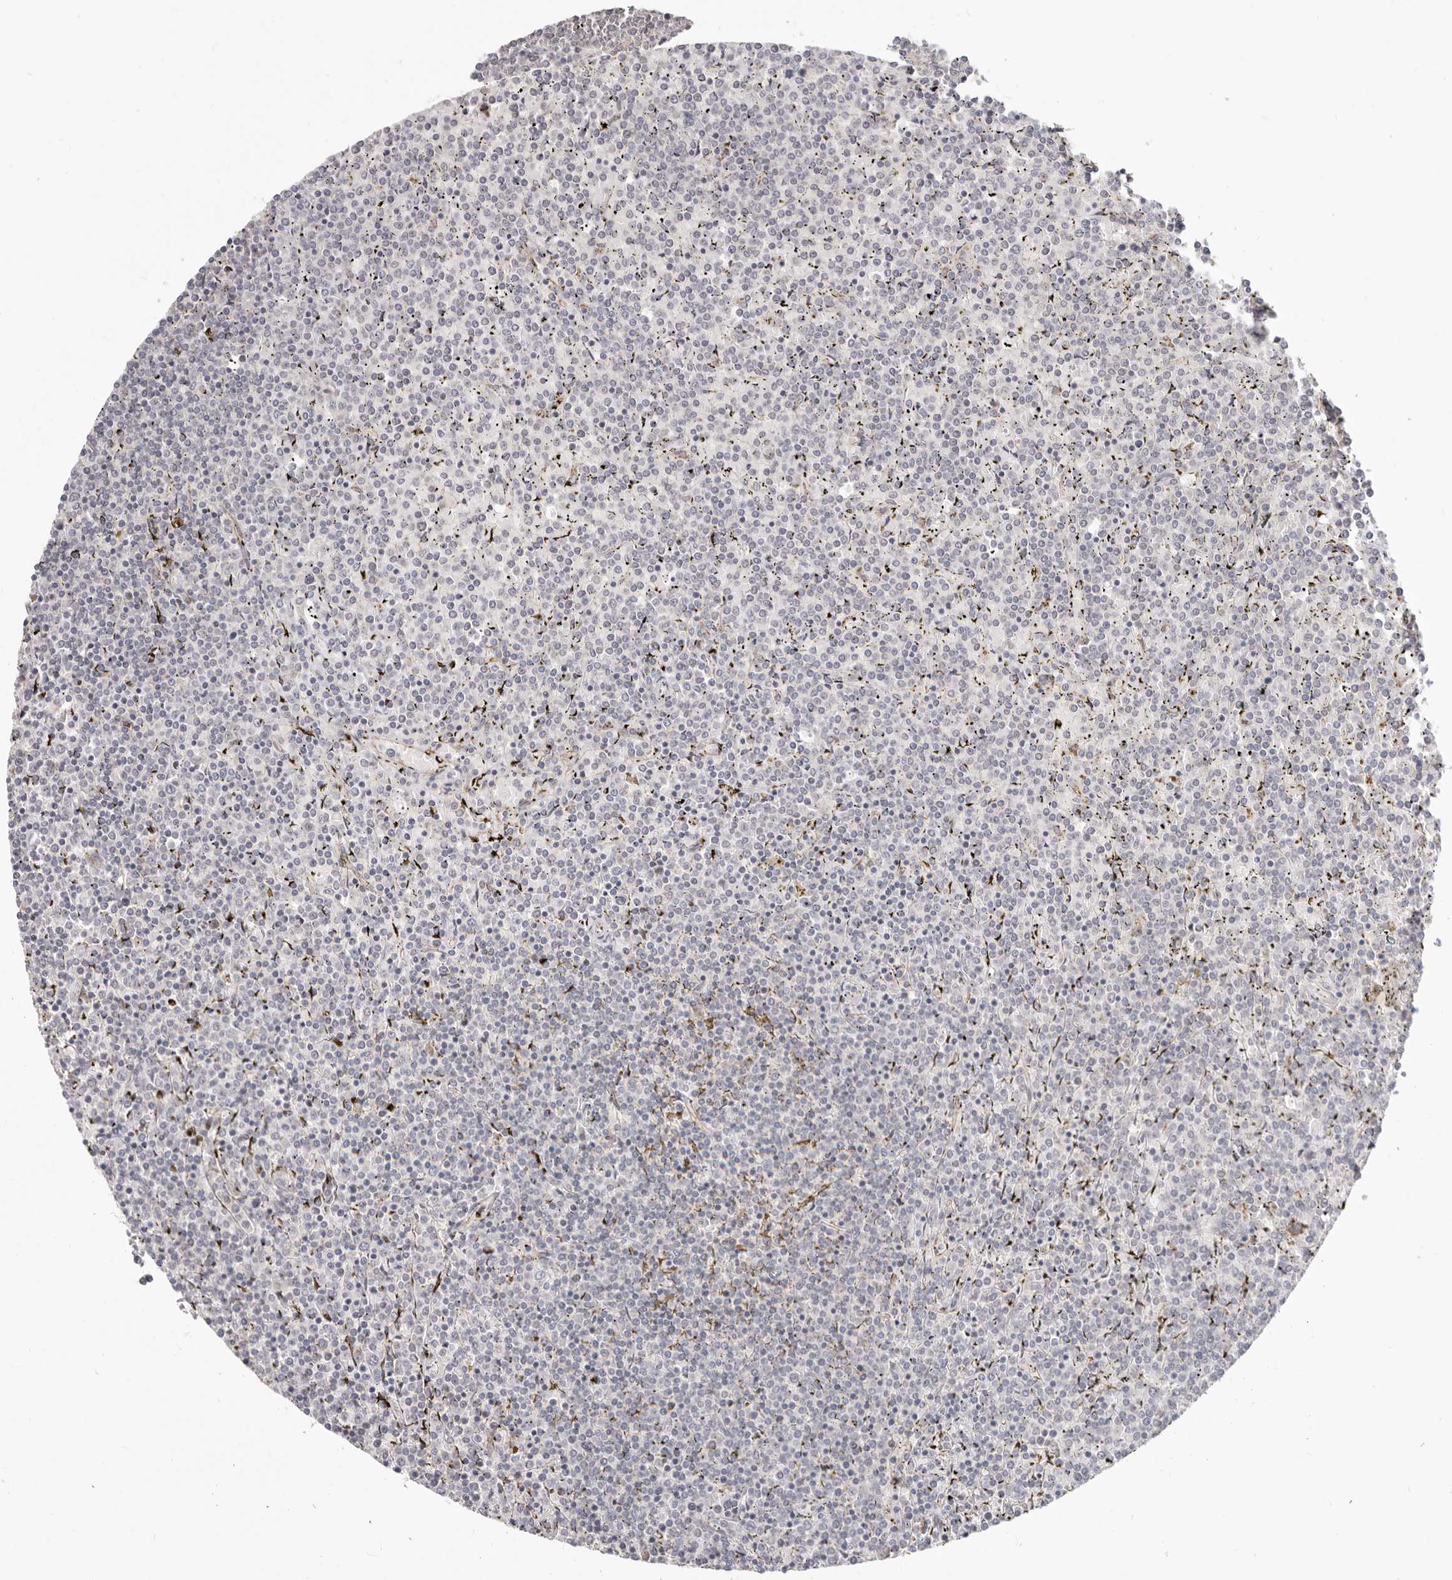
{"staining": {"intensity": "negative", "quantity": "none", "location": "none"}, "tissue": "lymphoma", "cell_type": "Tumor cells", "image_type": "cancer", "snomed": [{"axis": "morphology", "description": "Malignant lymphoma, non-Hodgkin's type, Low grade"}, {"axis": "topography", "description": "Spleen"}], "caption": "Immunohistochemical staining of malignant lymphoma, non-Hodgkin's type (low-grade) exhibits no significant positivity in tumor cells.", "gene": "SZT2", "patient": {"sex": "female", "age": 19}}